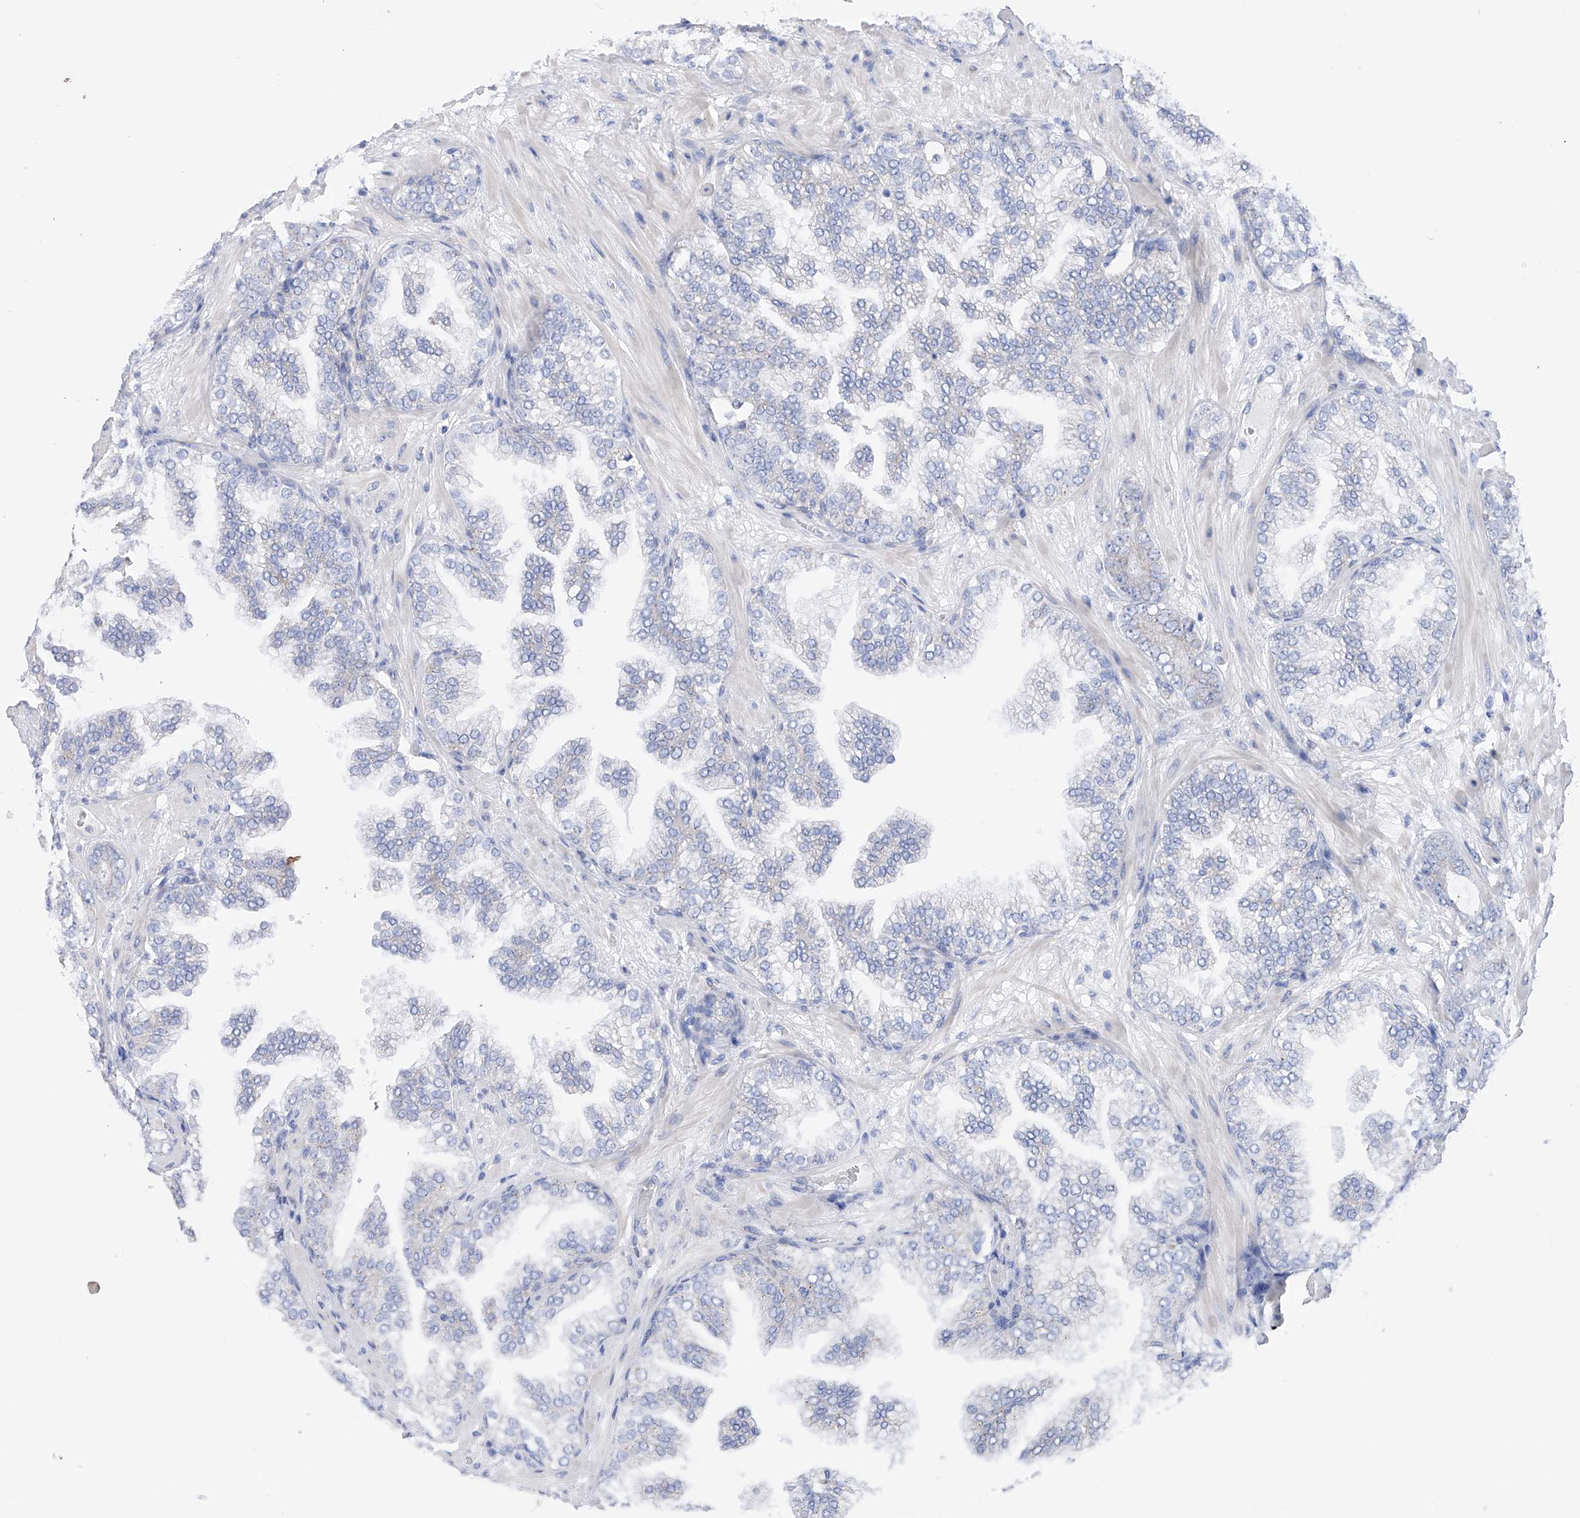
{"staining": {"intensity": "negative", "quantity": "none", "location": "none"}, "tissue": "prostate cancer", "cell_type": "Tumor cells", "image_type": "cancer", "snomed": [{"axis": "morphology", "description": "Adenocarcinoma, High grade"}, {"axis": "topography", "description": "Prostate"}], "caption": "Tumor cells show no significant protein staining in adenocarcinoma (high-grade) (prostate).", "gene": "FLG", "patient": {"sex": "male", "age": 58}}